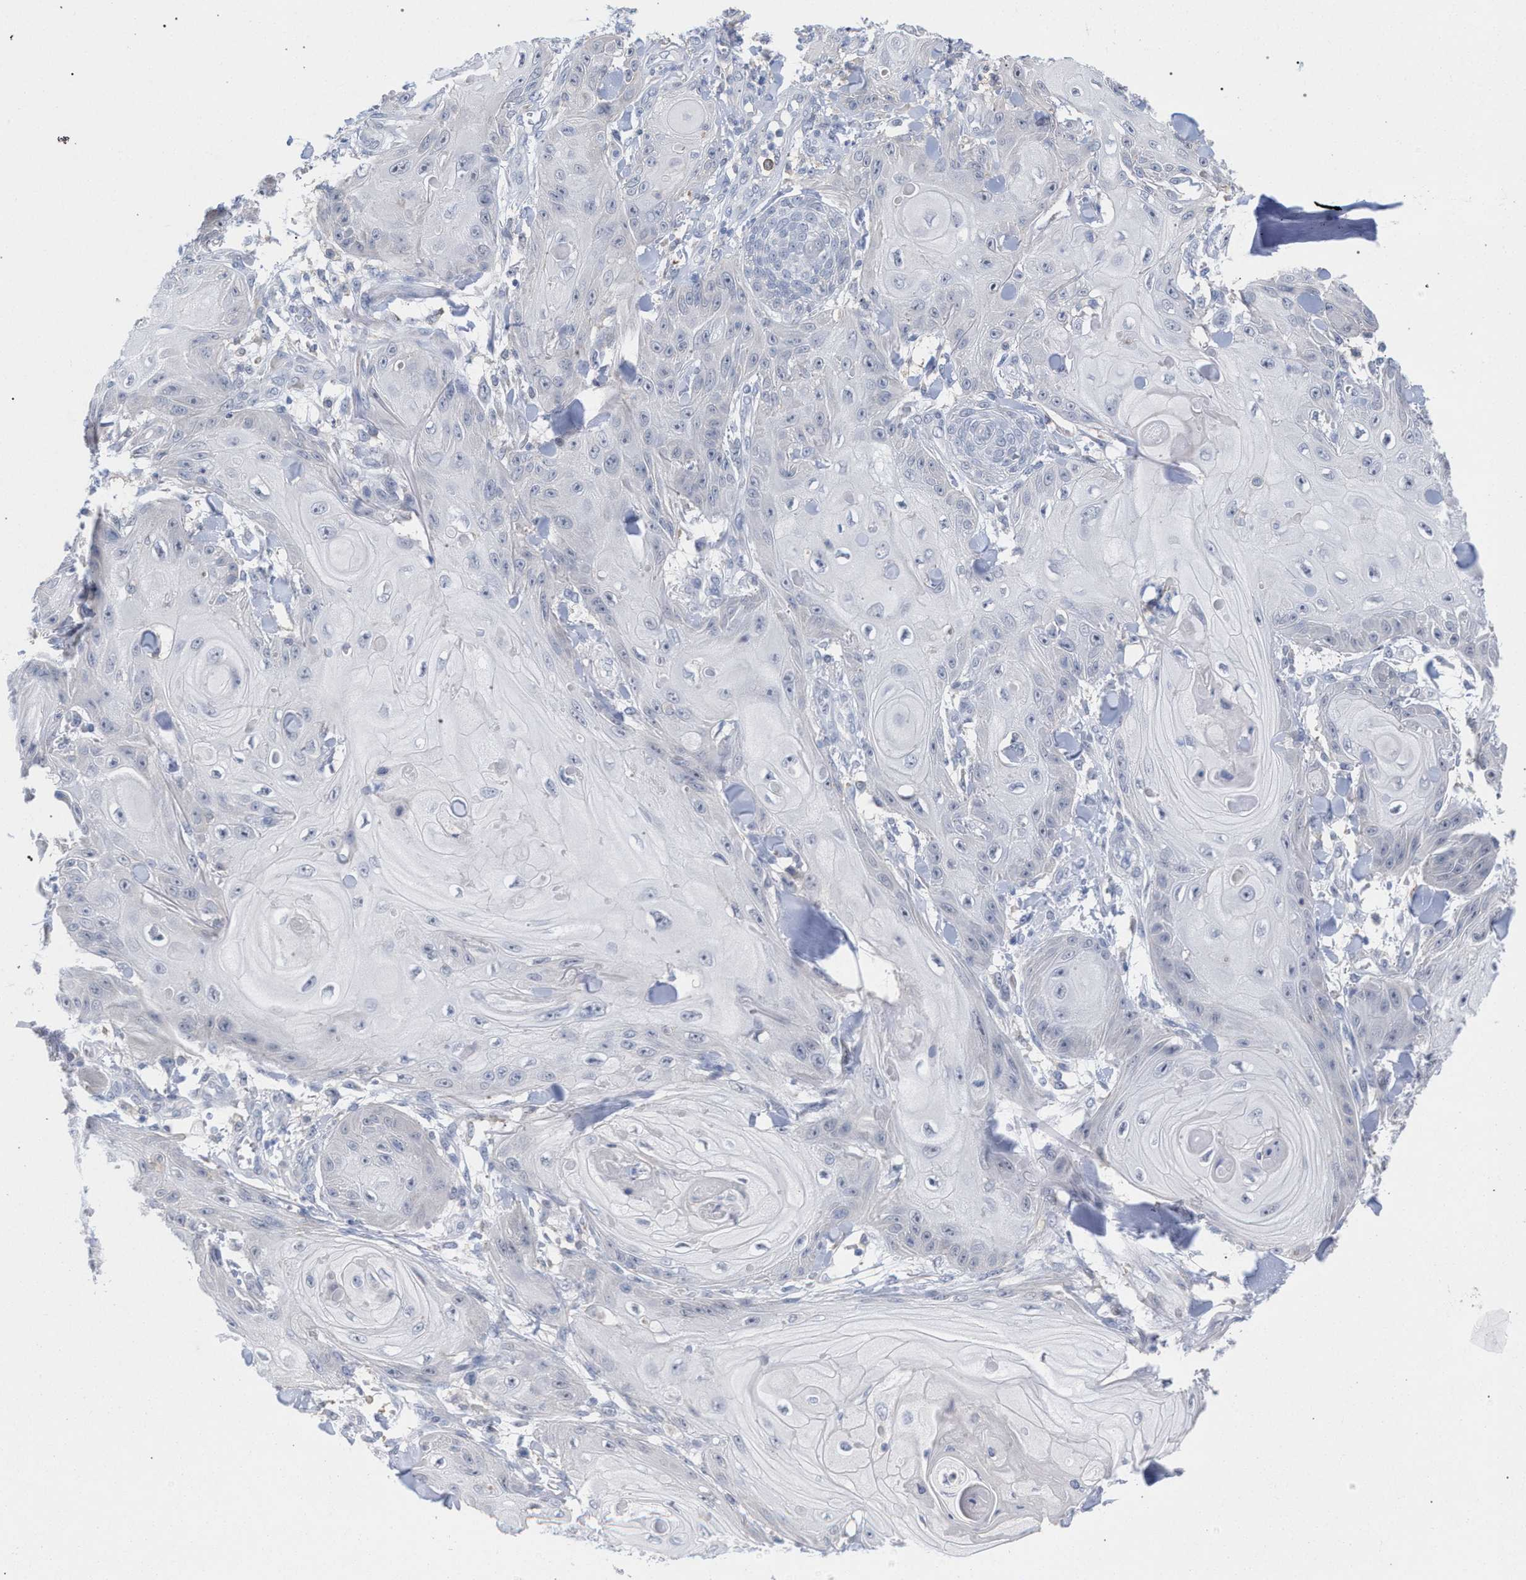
{"staining": {"intensity": "negative", "quantity": "none", "location": "none"}, "tissue": "skin cancer", "cell_type": "Tumor cells", "image_type": "cancer", "snomed": [{"axis": "morphology", "description": "Squamous cell carcinoma, NOS"}, {"axis": "topography", "description": "Skin"}], "caption": "The histopathology image reveals no significant positivity in tumor cells of skin cancer.", "gene": "FHOD3", "patient": {"sex": "male", "age": 74}}